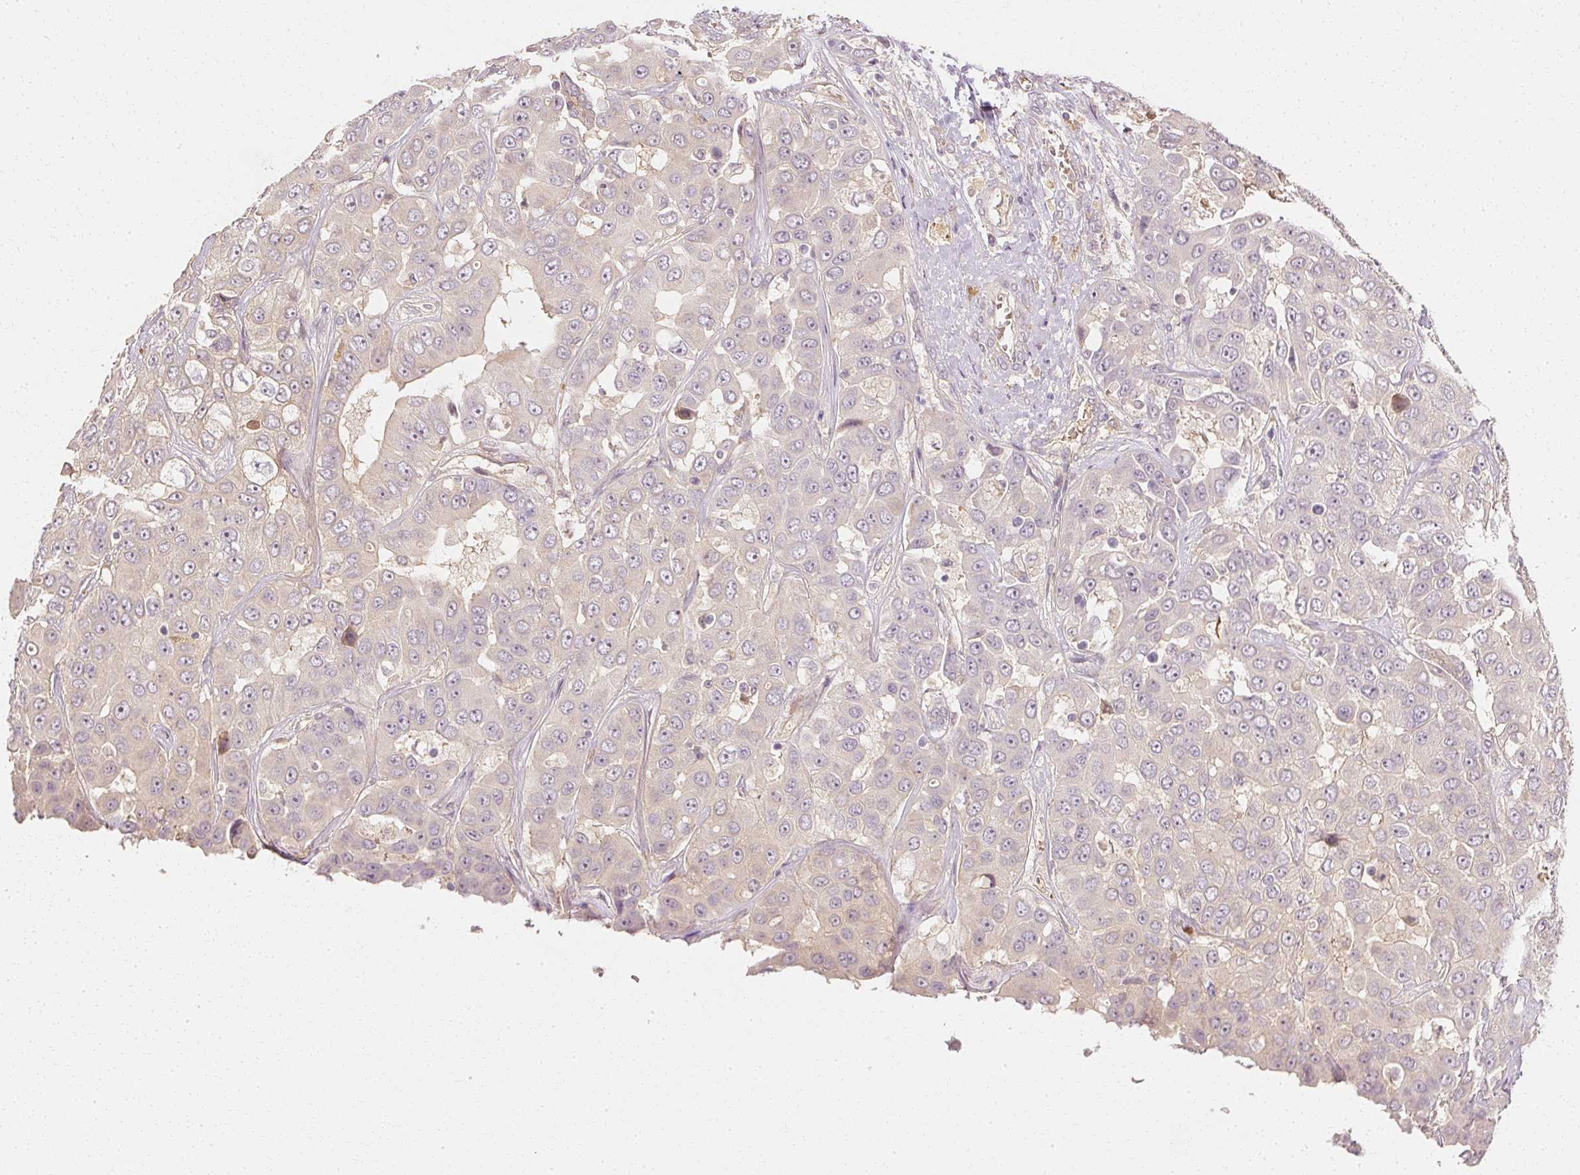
{"staining": {"intensity": "negative", "quantity": "none", "location": "none"}, "tissue": "liver cancer", "cell_type": "Tumor cells", "image_type": "cancer", "snomed": [{"axis": "morphology", "description": "Cholangiocarcinoma"}, {"axis": "topography", "description": "Liver"}], "caption": "A high-resolution micrograph shows IHC staining of cholangiocarcinoma (liver), which demonstrates no significant staining in tumor cells.", "gene": "GNAQ", "patient": {"sex": "female", "age": 52}}